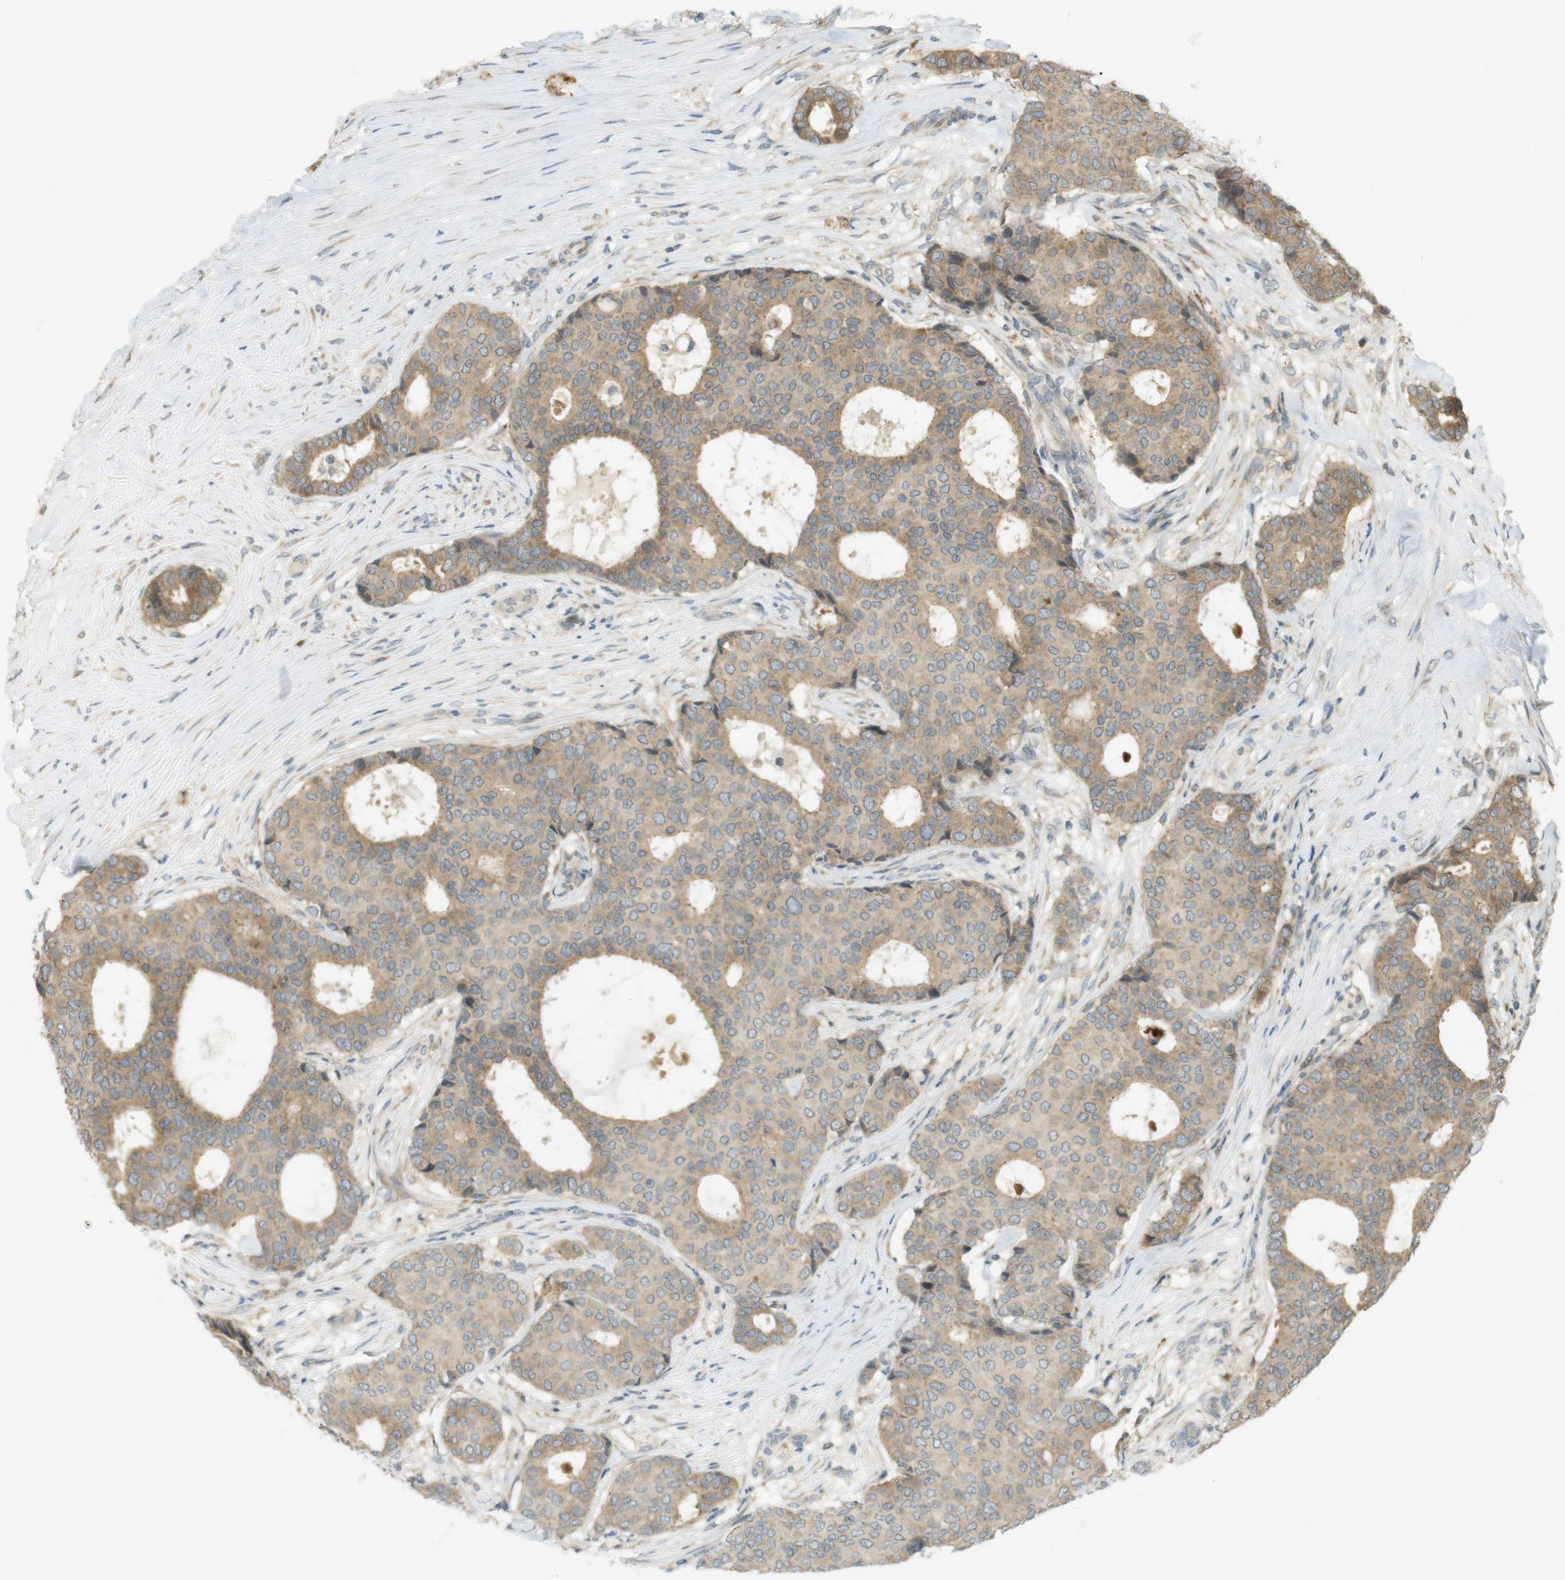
{"staining": {"intensity": "moderate", "quantity": ">75%", "location": "cytoplasmic/membranous"}, "tissue": "breast cancer", "cell_type": "Tumor cells", "image_type": "cancer", "snomed": [{"axis": "morphology", "description": "Duct carcinoma"}, {"axis": "topography", "description": "Breast"}], "caption": "Immunohistochemical staining of breast infiltrating ductal carcinoma displays medium levels of moderate cytoplasmic/membranous protein staining in about >75% of tumor cells.", "gene": "CLRN3", "patient": {"sex": "female", "age": 75}}